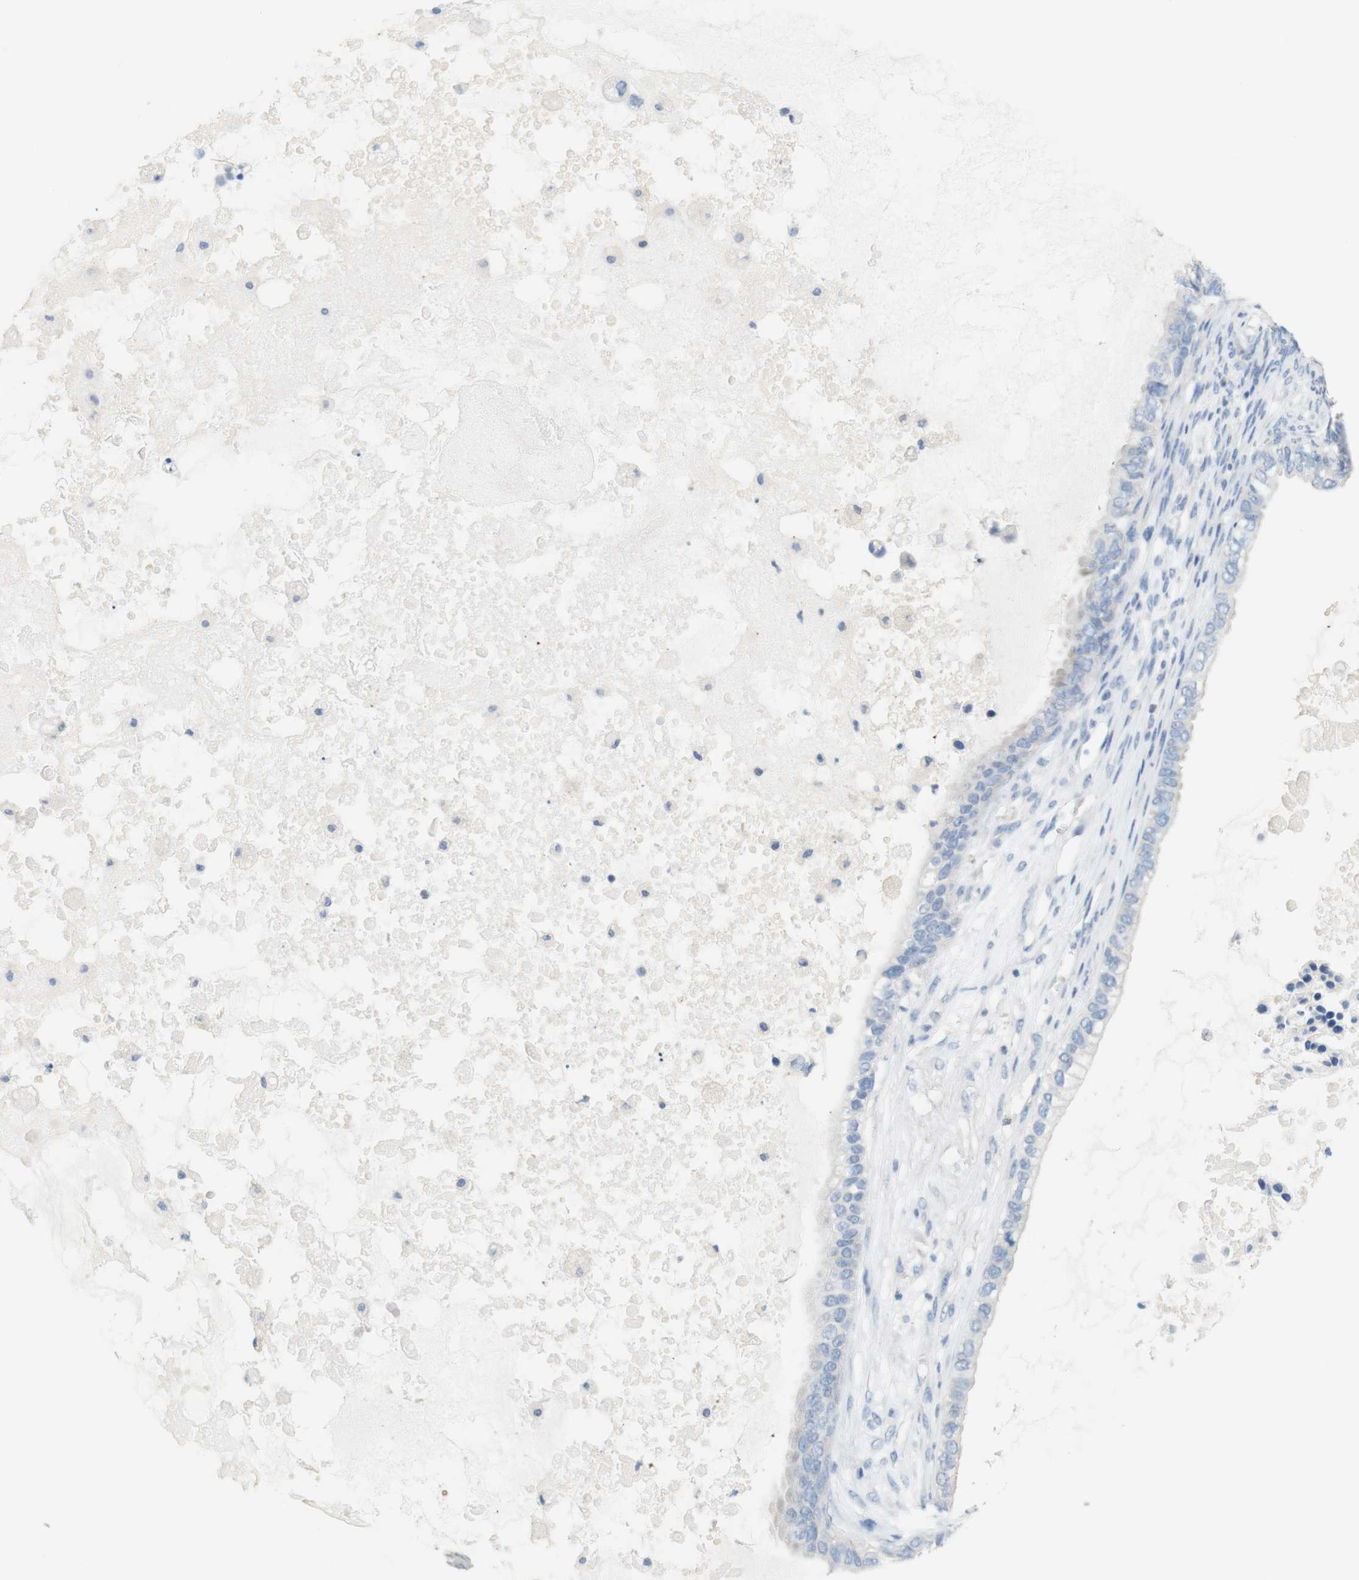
{"staining": {"intensity": "negative", "quantity": "none", "location": "none"}, "tissue": "ovarian cancer", "cell_type": "Tumor cells", "image_type": "cancer", "snomed": [{"axis": "morphology", "description": "Cystadenocarcinoma, mucinous, NOS"}, {"axis": "topography", "description": "Ovary"}], "caption": "Immunohistochemical staining of human ovarian cancer (mucinous cystadenocarcinoma) reveals no significant expression in tumor cells. (DAB immunohistochemistry (IHC) with hematoxylin counter stain).", "gene": "LRRK2", "patient": {"sex": "female", "age": 80}}